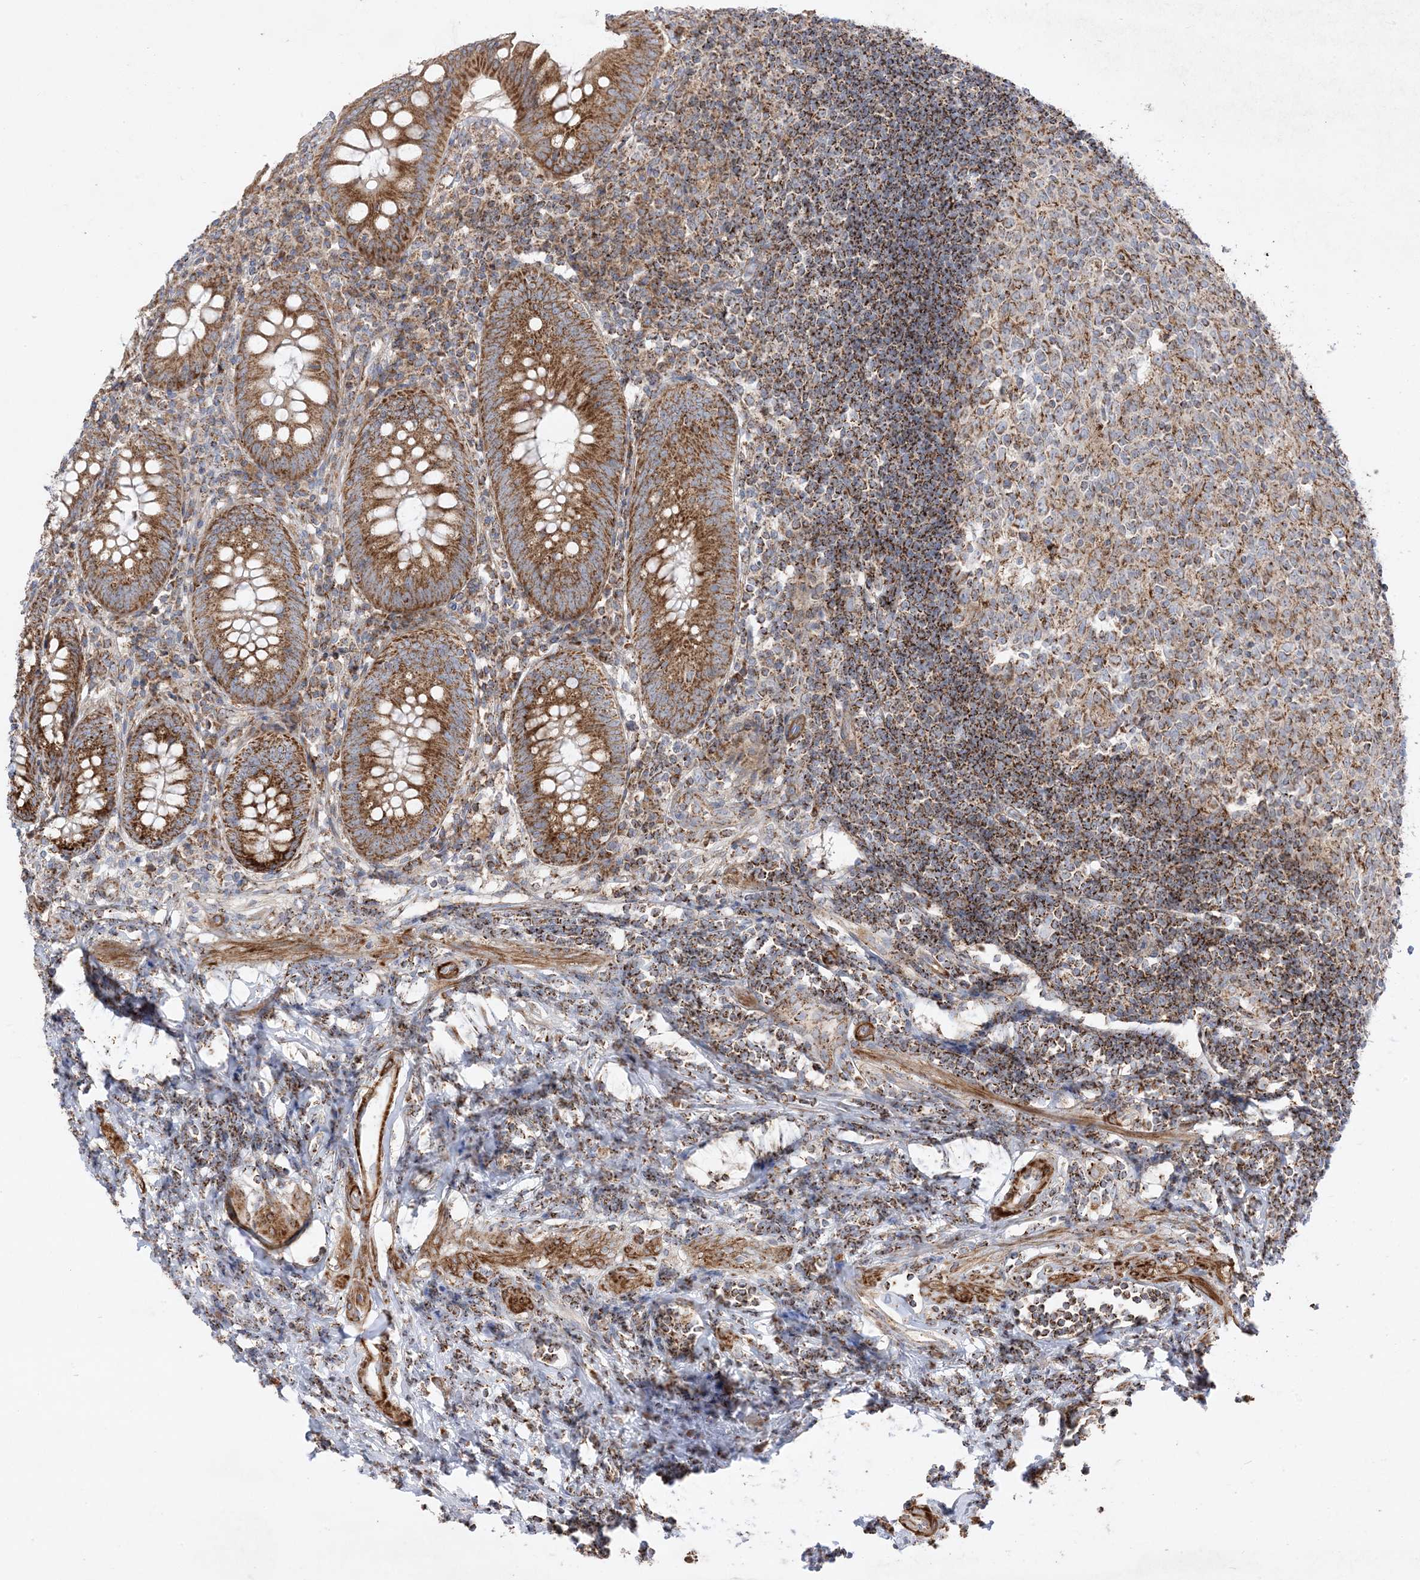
{"staining": {"intensity": "strong", "quantity": ">75%", "location": "cytoplasmic/membranous"}, "tissue": "appendix", "cell_type": "Glandular cells", "image_type": "normal", "snomed": [{"axis": "morphology", "description": "Normal tissue, NOS"}, {"axis": "topography", "description": "Appendix"}], "caption": "Protein expression analysis of unremarkable human appendix reveals strong cytoplasmic/membranous staining in approximately >75% of glandular cells.", "gene": "AARS2", "patient": {"sex": "female", "age": 54}}